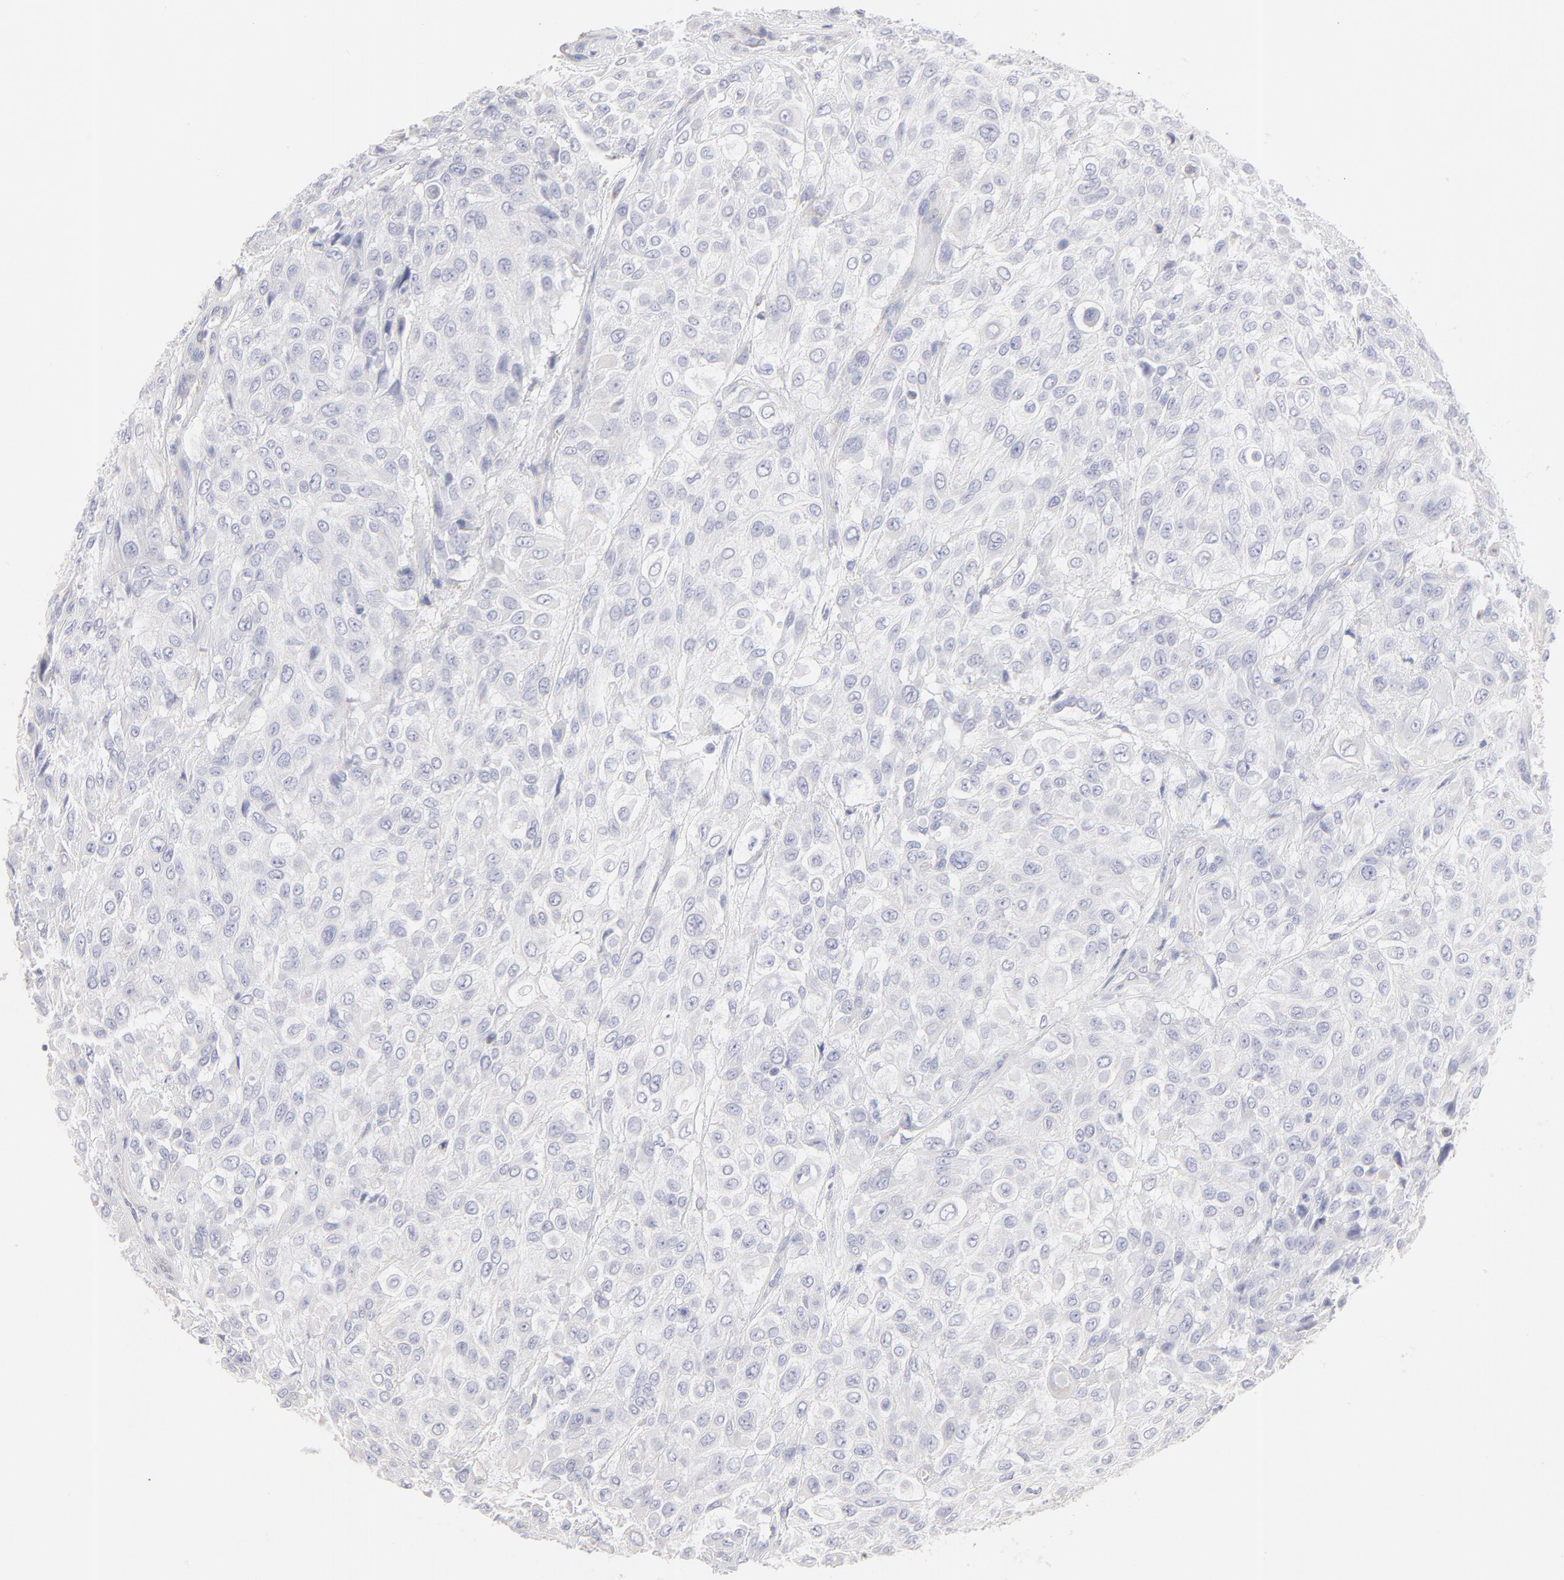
{"staining": {"intensity": "negative", "quantity": "none", "location": "none"}, "tissue": "urothelial cancer", "cell_type": "Tumor cells", "image_type": "cancer", "snomed": [{"axis": "morphology", "description": "Urothelial carcinoma, High grade"}, {"axis": "topography", "description": "Urinary bladder"}], "caption": "Human high-grade urothelial carcinoma stained for a protein using IHC shows no staining in tumor cells.", "gene": "TST", "patient": {"sex": "male", "age": 57}}